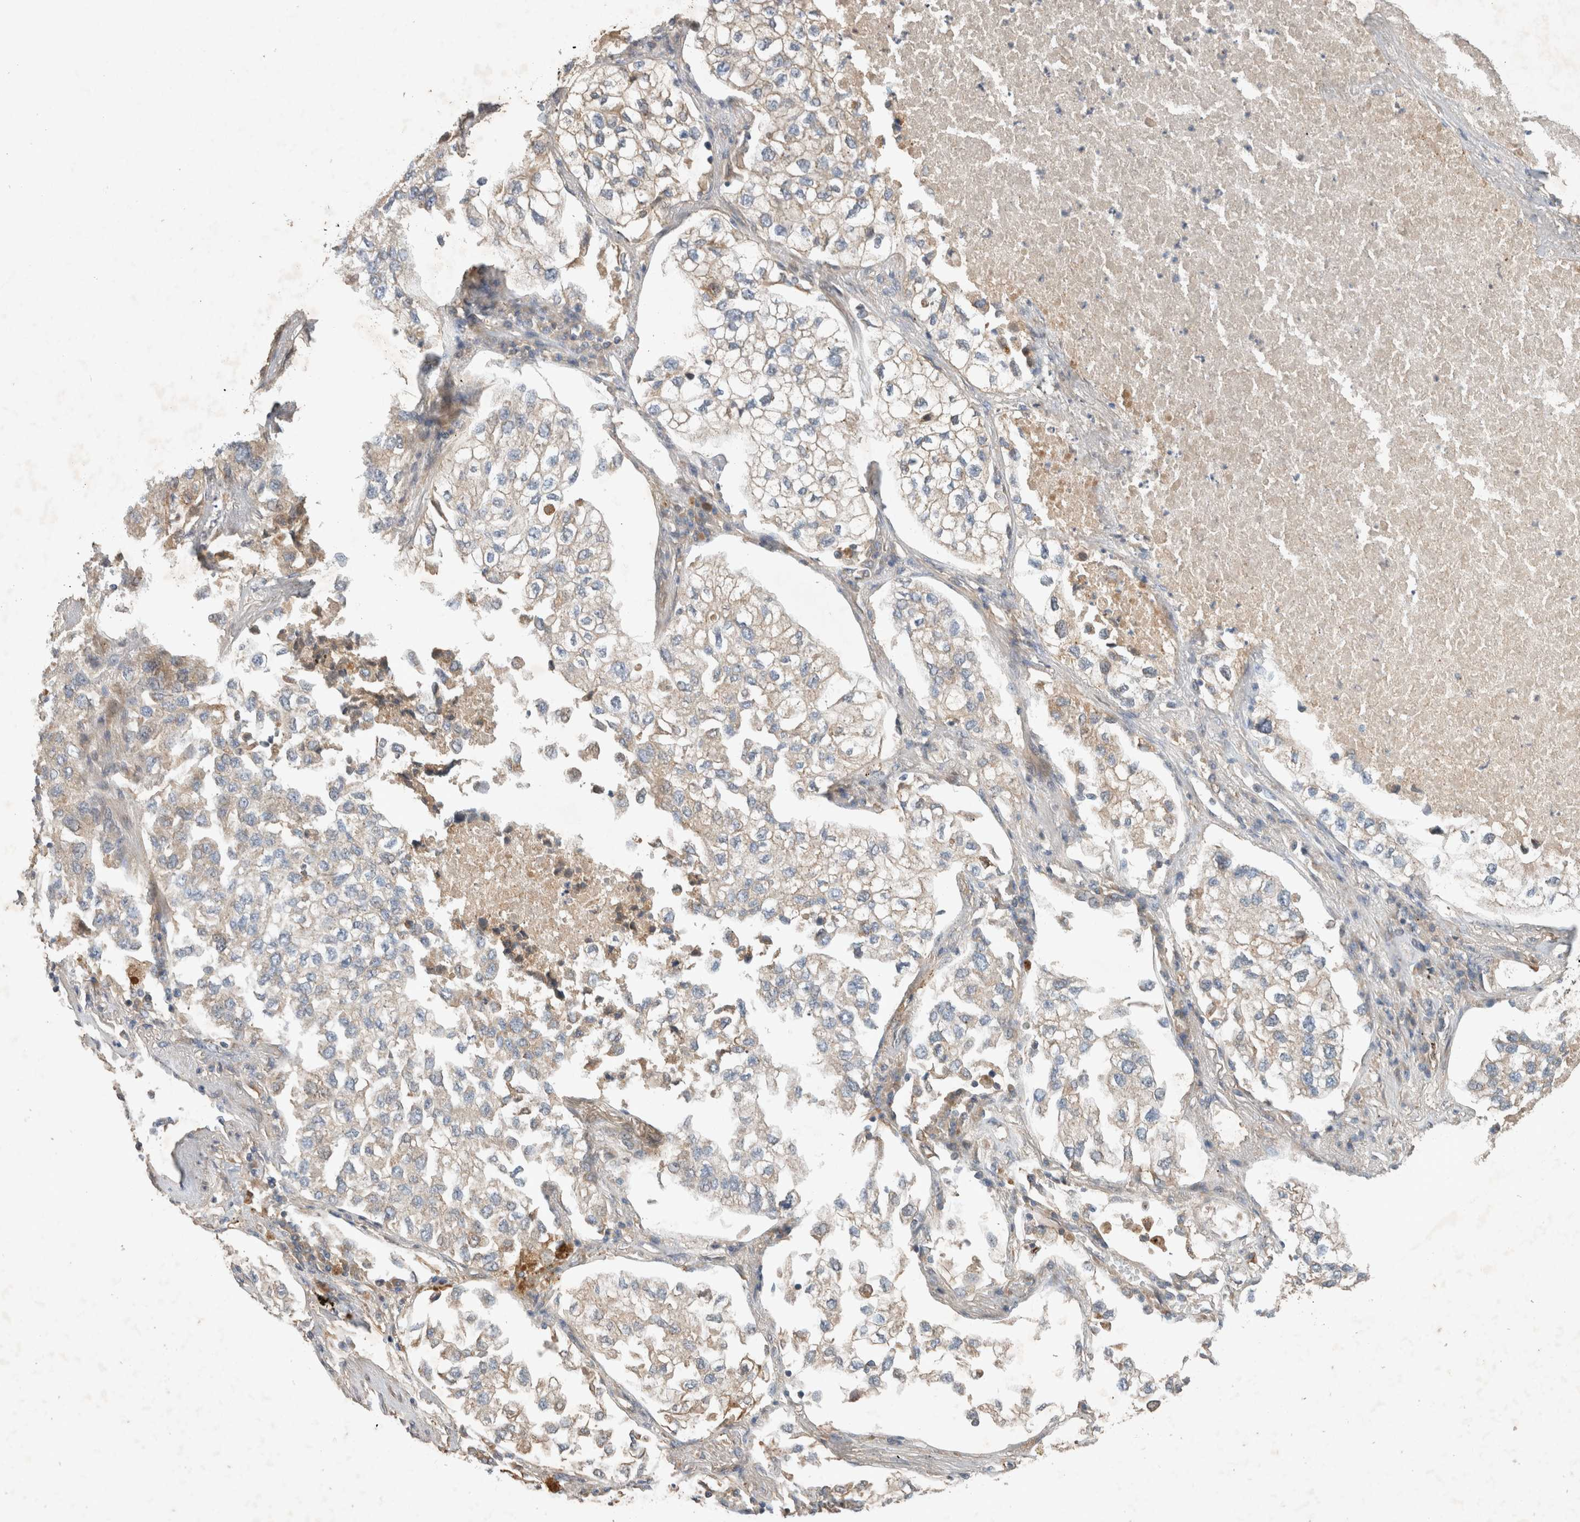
{"staining": {"intensity": "weak", "quantity": "25%-75%", "location": "cytoplasmic/membranous"}, "tissue": "lung cancer", "cell_type": "Tumor cells", "image_type": "cancer", "snomed": [{"axis": "morphology", "description": "Adenocarcinoma, NOS"}, {"axis": "topography", "description": "Lung"}], "caption": "This image exhibits lung adenocarcinoma stained with immunohistochemistry to label a protein in brown. The cytoplasmic/membranous of tumor cells show weak positivity for the protein. Nuclei are counter-stained blue.", "gene": "ARMC9", "patient": {"sex": "male", "age": 63}}